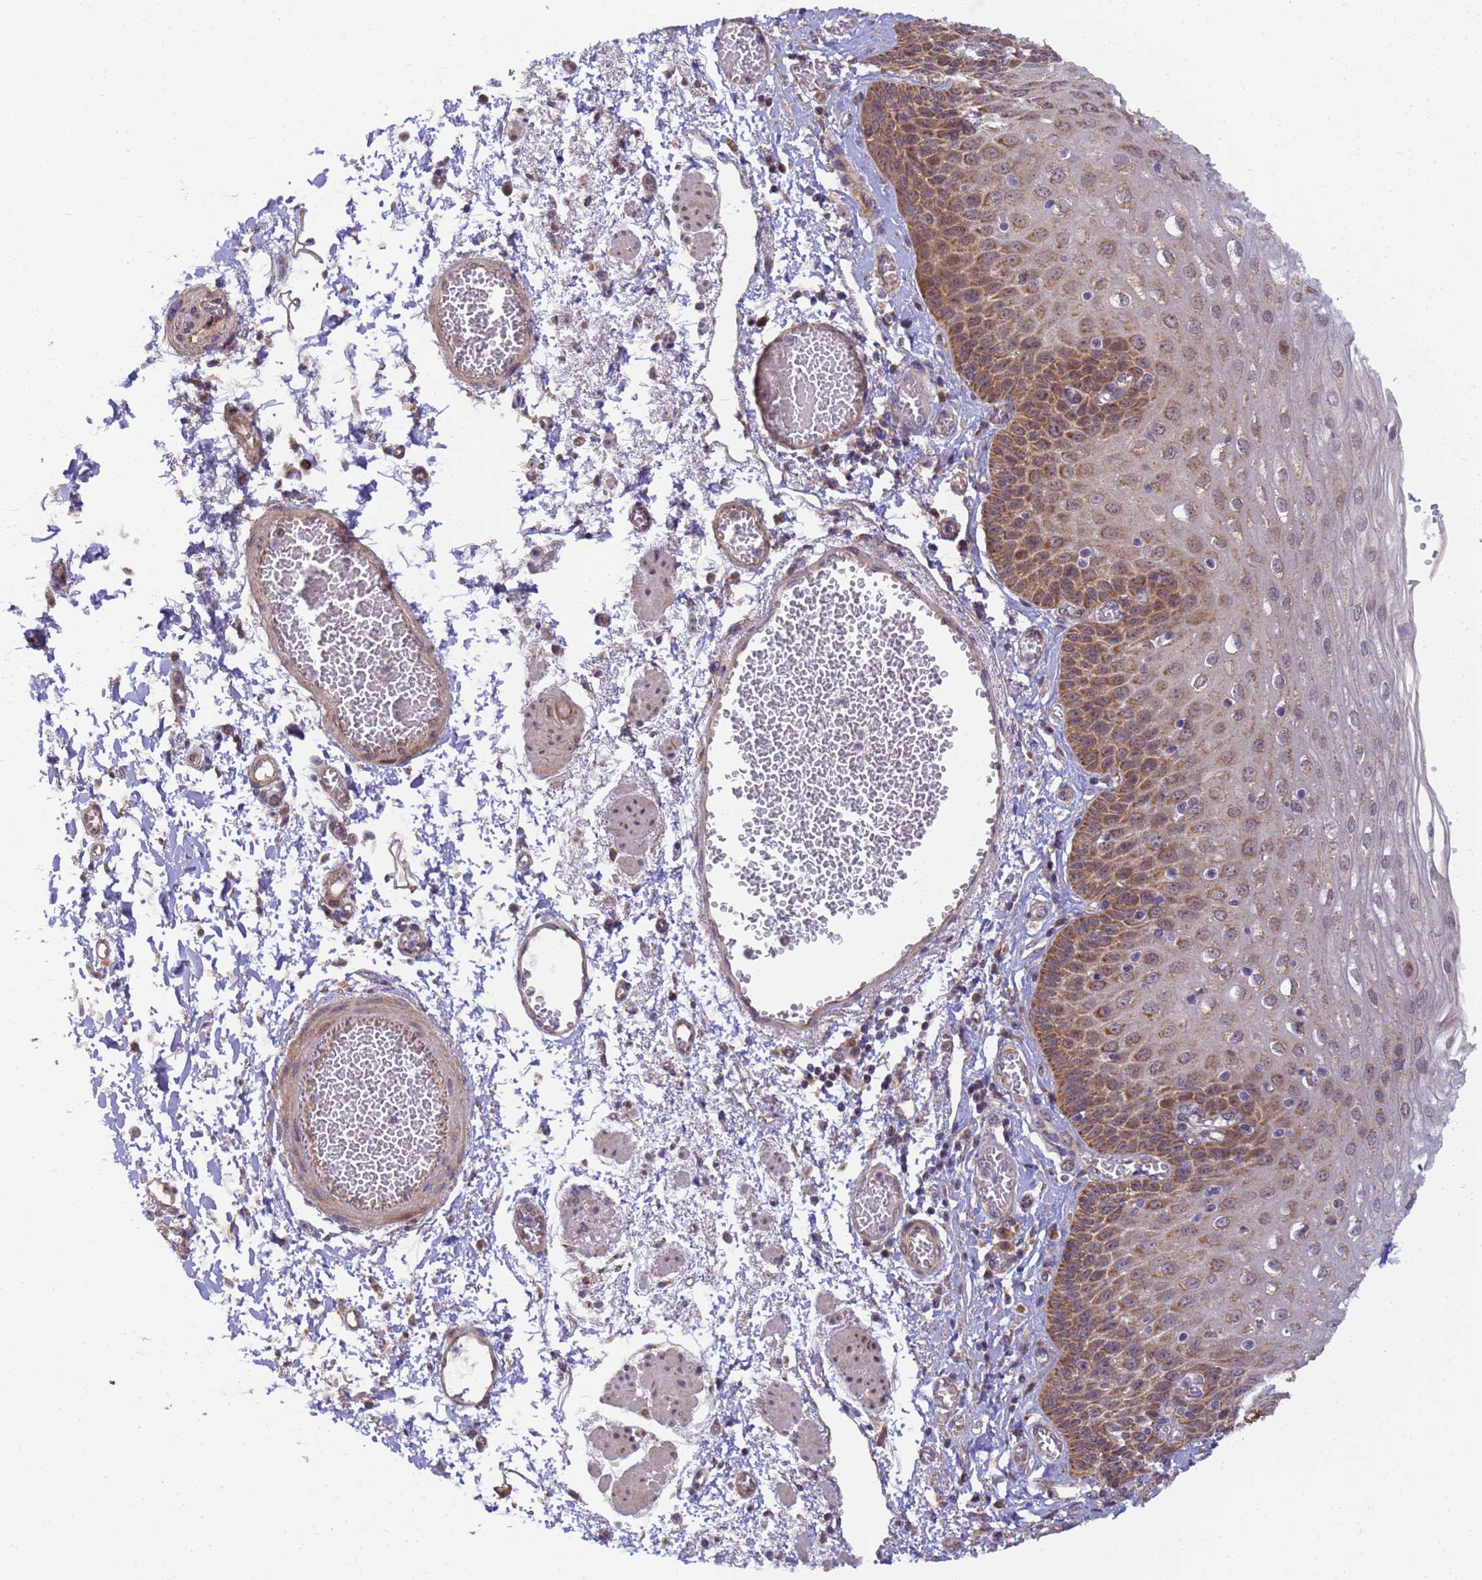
{"staining": {"intensity": "moderate", "quantity": ">75%", "location": "cytoplasmic/membranous"}, "tissue": "esophagus", "cell_type": "Squamous epithelial cells", "image_type": "normal", "snomed": [{"axis": "morphology", "description": "Normal tissue, NOS"}, {"axis": "topography", "description": "Esophagus"}], "caption": "A histopathology image of esophagus stained for a protein exhibits moderate cytoplasmic/membranous brown staining in squamous epithelial cells.", "gene": "RAPGEF3", "patient": {"sex": "male", "age": 81}}